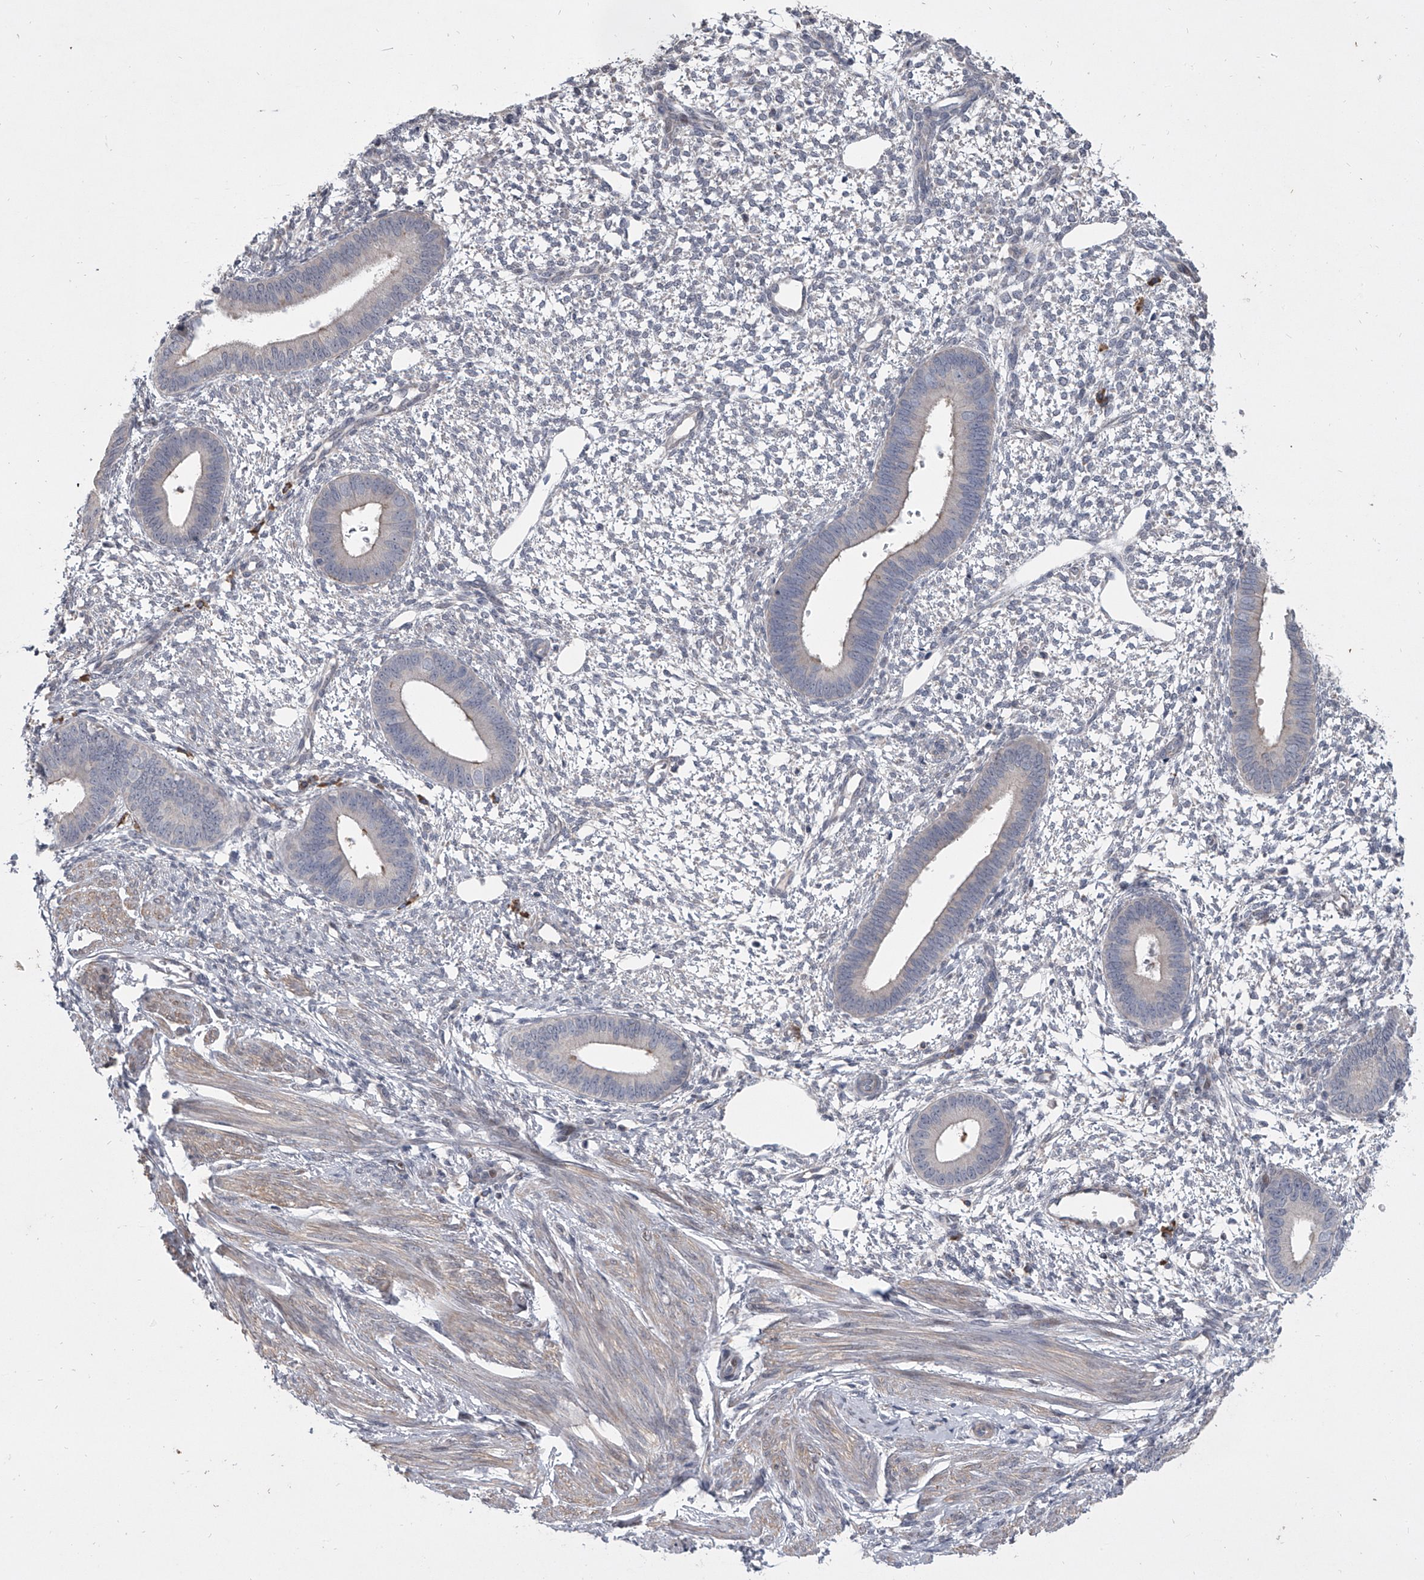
{"staining": {"intensity": "negative", "quantity": "none", "location": "none"}, "tissue": "endometrium", "cell_type": "Cells in endometrial stroma", "image_type": "normal", "snomed": [{"axis": "morphology", "description": "Normal tissue, NOS"}, {"axis": "topography", "description": "Endometrium"}], "caption": "This is an immunohistochemistry (IHC) photomicrograph of normal endometrium. There is no expression in cells in endometrial stroma.", "gene": "HEATR6", "patient": {"sex": "female", "age": 46}}